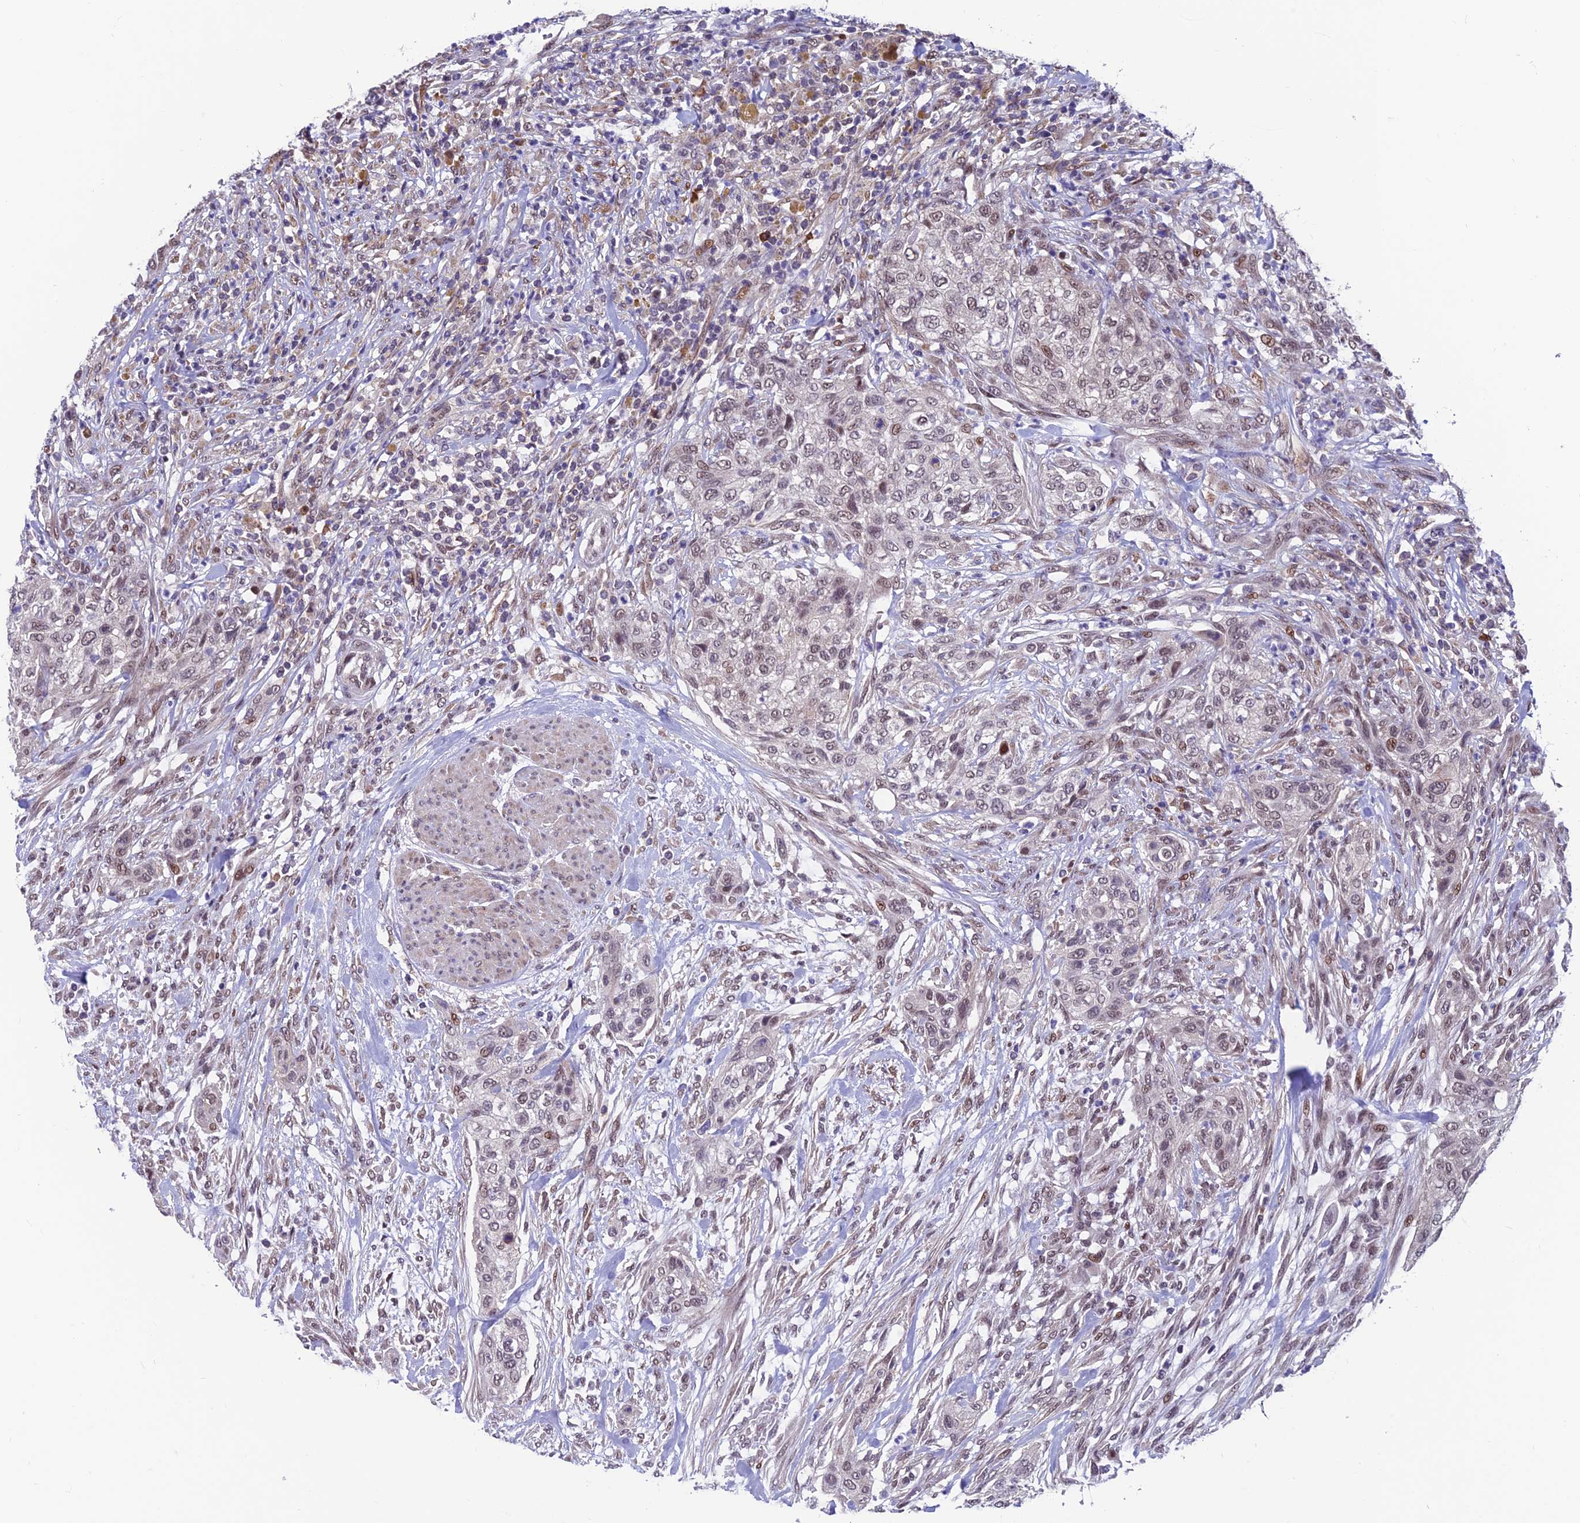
{"staining": {"intensity": "weak", "quantity": "25%-75%", "location": "nuclear"}, "tissue": "urothelial cancer", "cell_type": "Tumor cells", "image_type": "cancer", "snomed": [{"axis": "morphology", "description": "Urothelial carcinoma, High grade"}, {"axis": "topography", "description": "Urinary bladder"}], "caption": "Urothelial cancer was stained to show a protein in brown. There is low levels of weak nuclear expression in about 25%-75% of tumor cells.", "gene": "KIAA1191", "patient": {"sex": "male", "age": 35}}